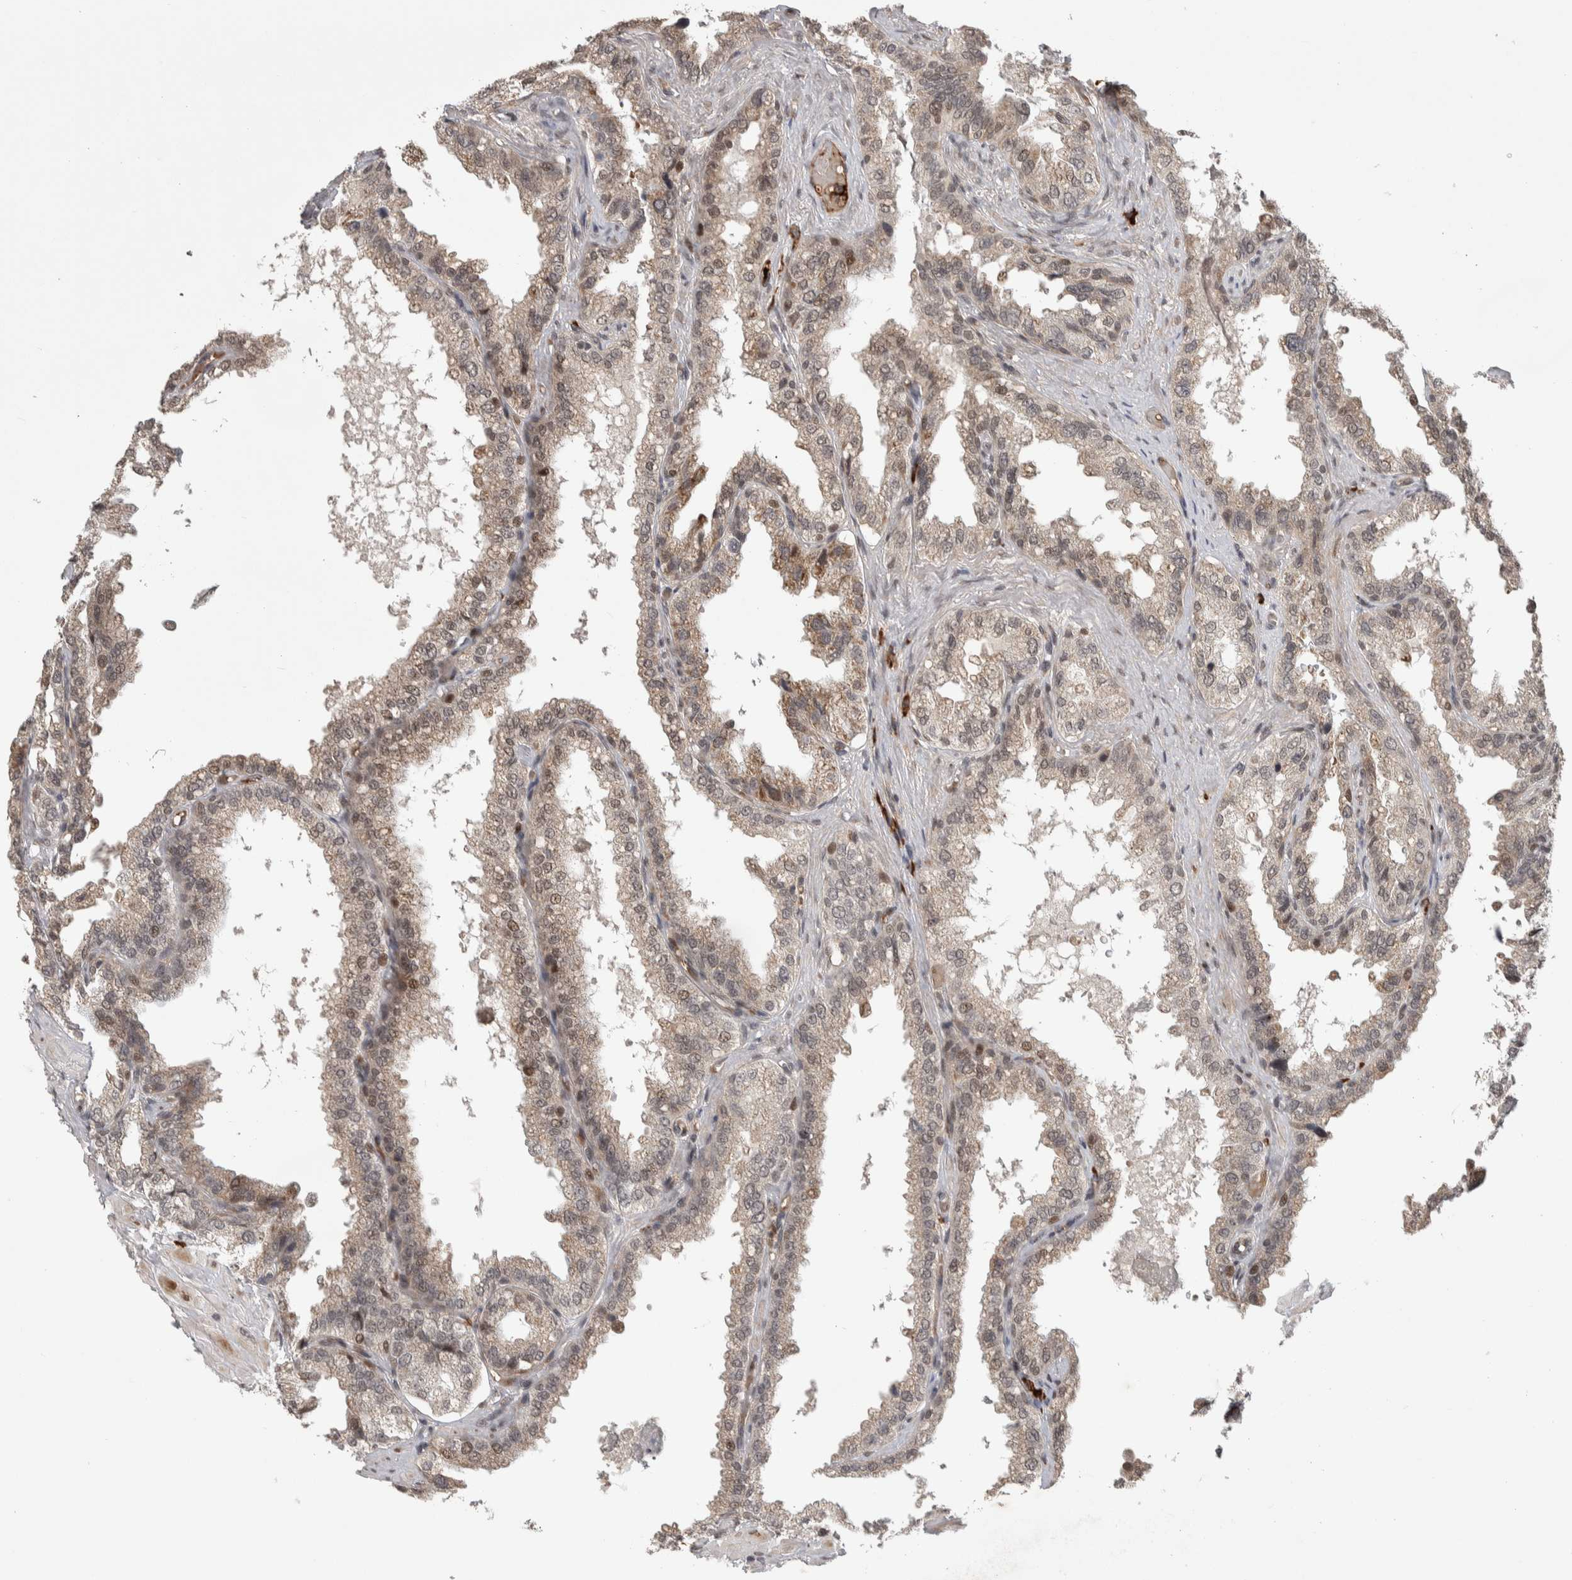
{"staining": {"intensity": "weak", "quantity": "25%-75%", "location": "cytoplasmic/membranous,nuclear"}, "tissue": "seminal vesicle", "cell_type": "Glandular cells", "image_type": "normal", "snomed": [{"axis": "morphology", "description": "Normal tissue, NOS"}, {"axis": "topography", "description": "Seminal veicle"}], "caption": "Protein staining demonstrates weak cytoplasmic/membranous,nuclear expression in approximately 25%-75% of glandular cells in normal seminal vesicle. The staining was performed using DAB (3,3'-diaminobenzidine) to visualize the protein expression in brown, while the nuclei were stained in blue with hematoxylin (Magnification: 20x).", "gene": "ZNF592", "patient": {"sex": "male", "age": 68}}